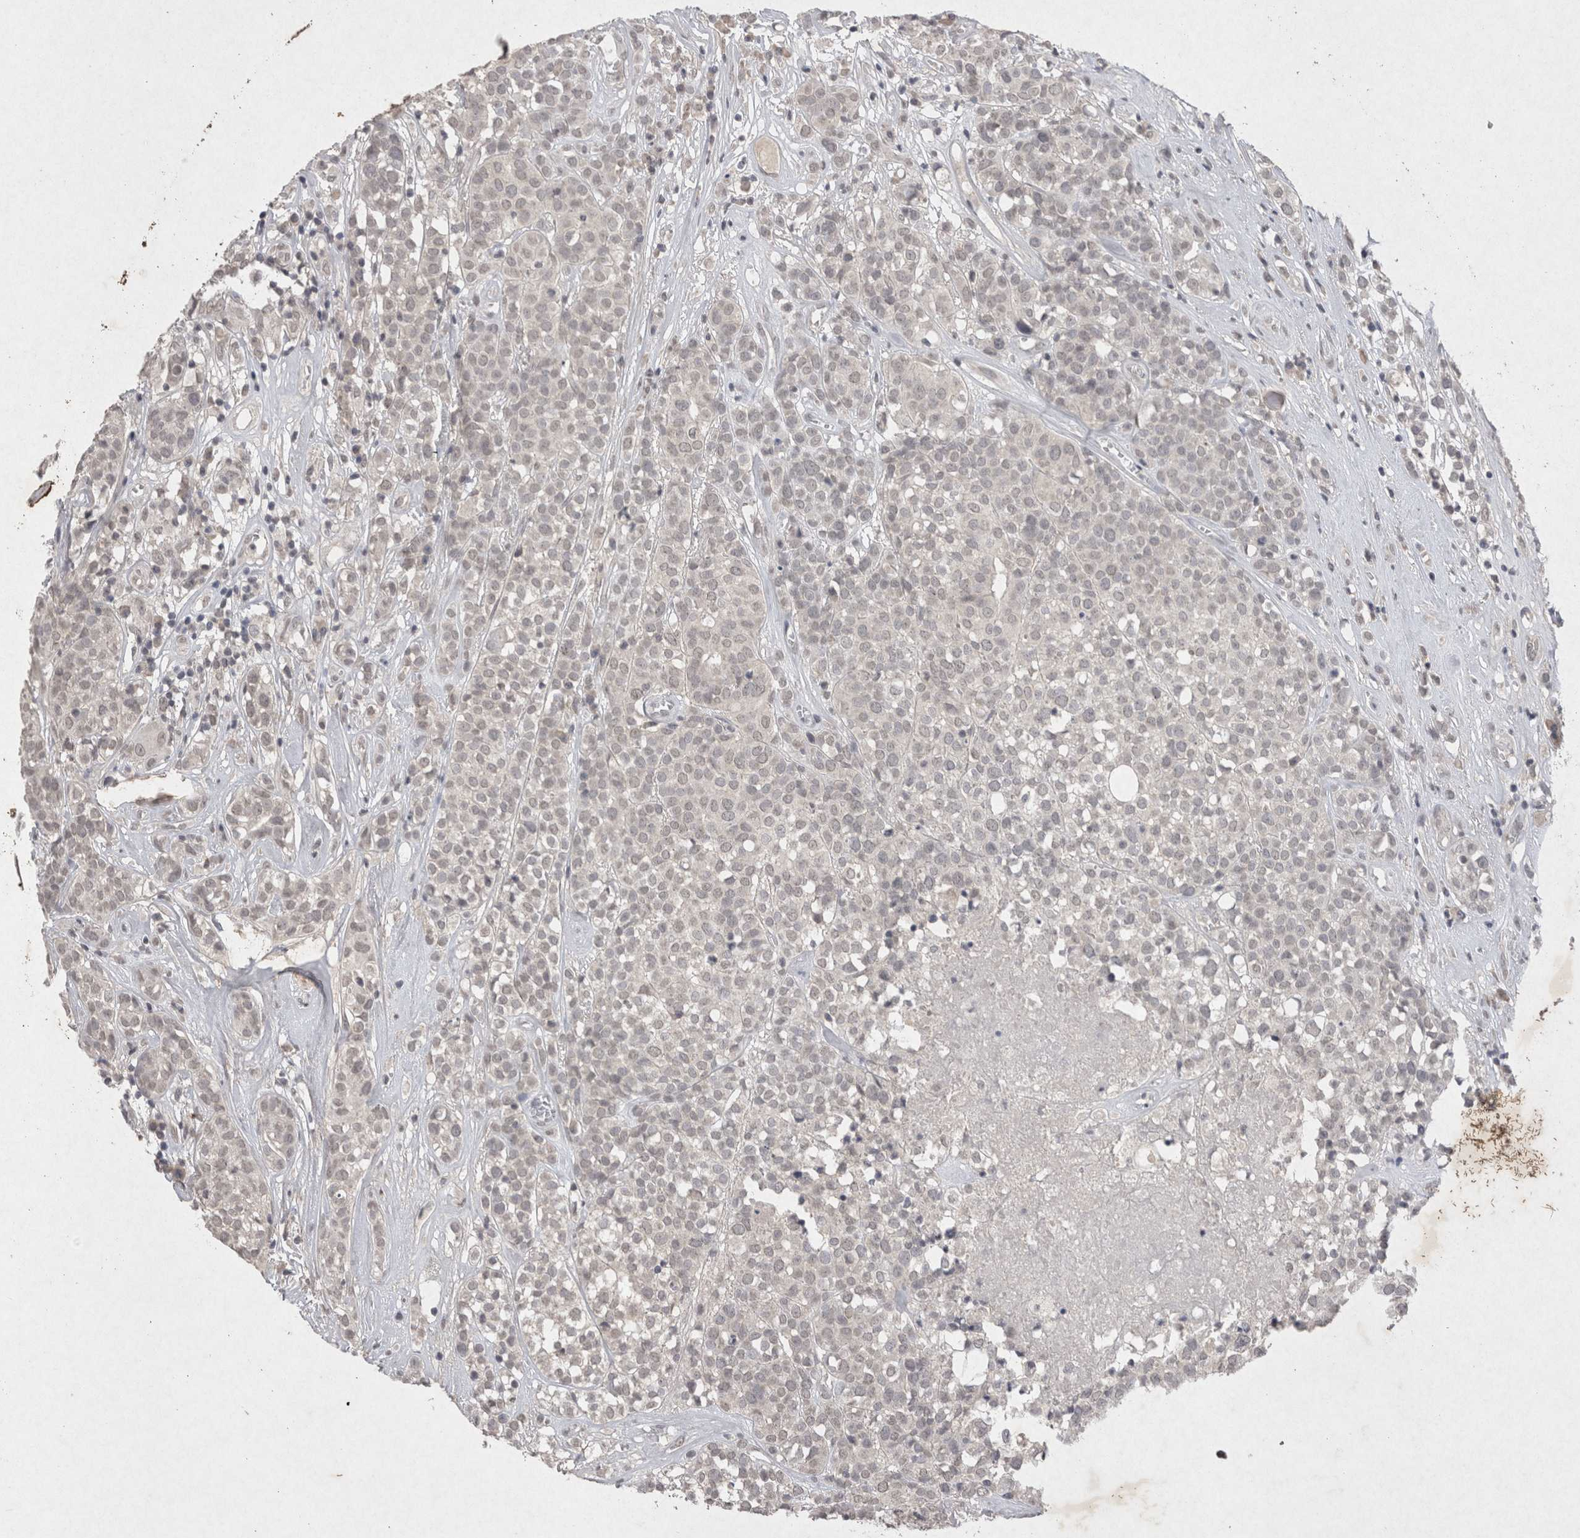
{"staining": {"intensity": "negative", "quantity": "none", "location": "none"}, "tissue": "head and neck cancer", "cell_type": "Tumor cells", "image_type": "cancer", "snomed": [{"axis": "morphology", "description": "Adenocarcinoma, NOS"}, {"axis": "topography", "description": "Salivary gland"}, {"axis": "topography", "description": "Head-Neck"}], "caption": "Immunohistochemistry histopathology image of human adenocarcinoma (head and neck) stained for a protein (brown), which shows no positivity in tumor cells. (DAB (3,3'-diaminobenzidine) immunohistochemistry visualized using brightfield microscopy, high magnification).", "gene": "LYVE1", "patient": {"sex": "female", "age": 65}}